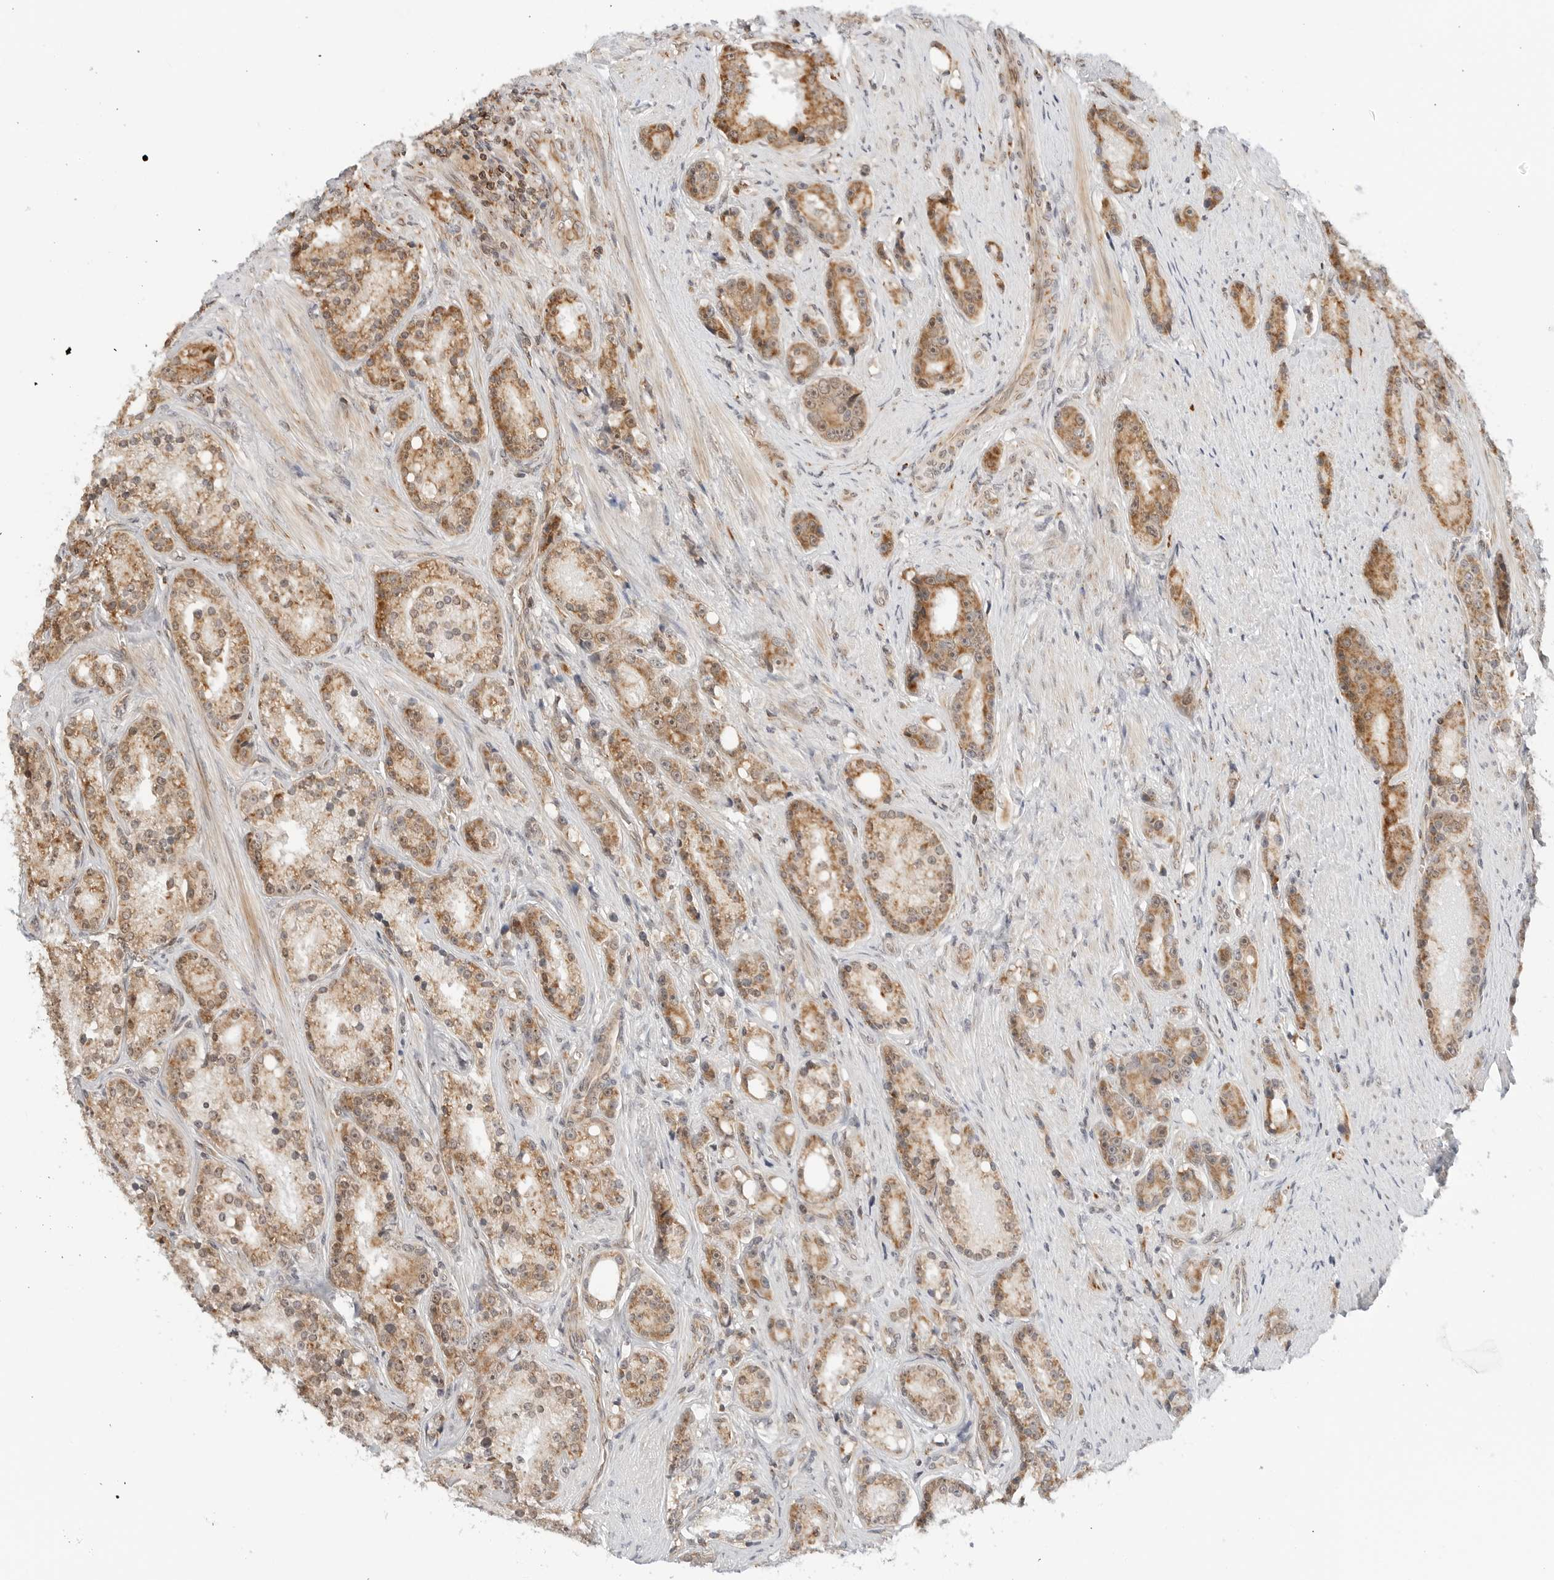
{"staining": {"intensity": "moderate", "quantity": ">75%", "location": "cytoplasmic/membranous"}, "tissue": "prostate cancer", "cell_type": "Tumor cells", "image_type": "cancer", "snomed": [{"axis": "morphology", "description": "Adenocarcinoma, High grade"}, {"axis": "topography", "description": "Prostate"}], "caption": "IHC histopathology image of neoplastic tissue: human prostate cancer (high-grade adenocarcinoma) stained using immunohistochemistry (IHC) shows medium levels of moderate protein expression localized specifically in the cytoplasmic/membranous of tumor cells, appearing as a cytoplasmic/membranous brown color.", "gene": "POLR3GL", "patient": {"sex": "male", "age": 60}}